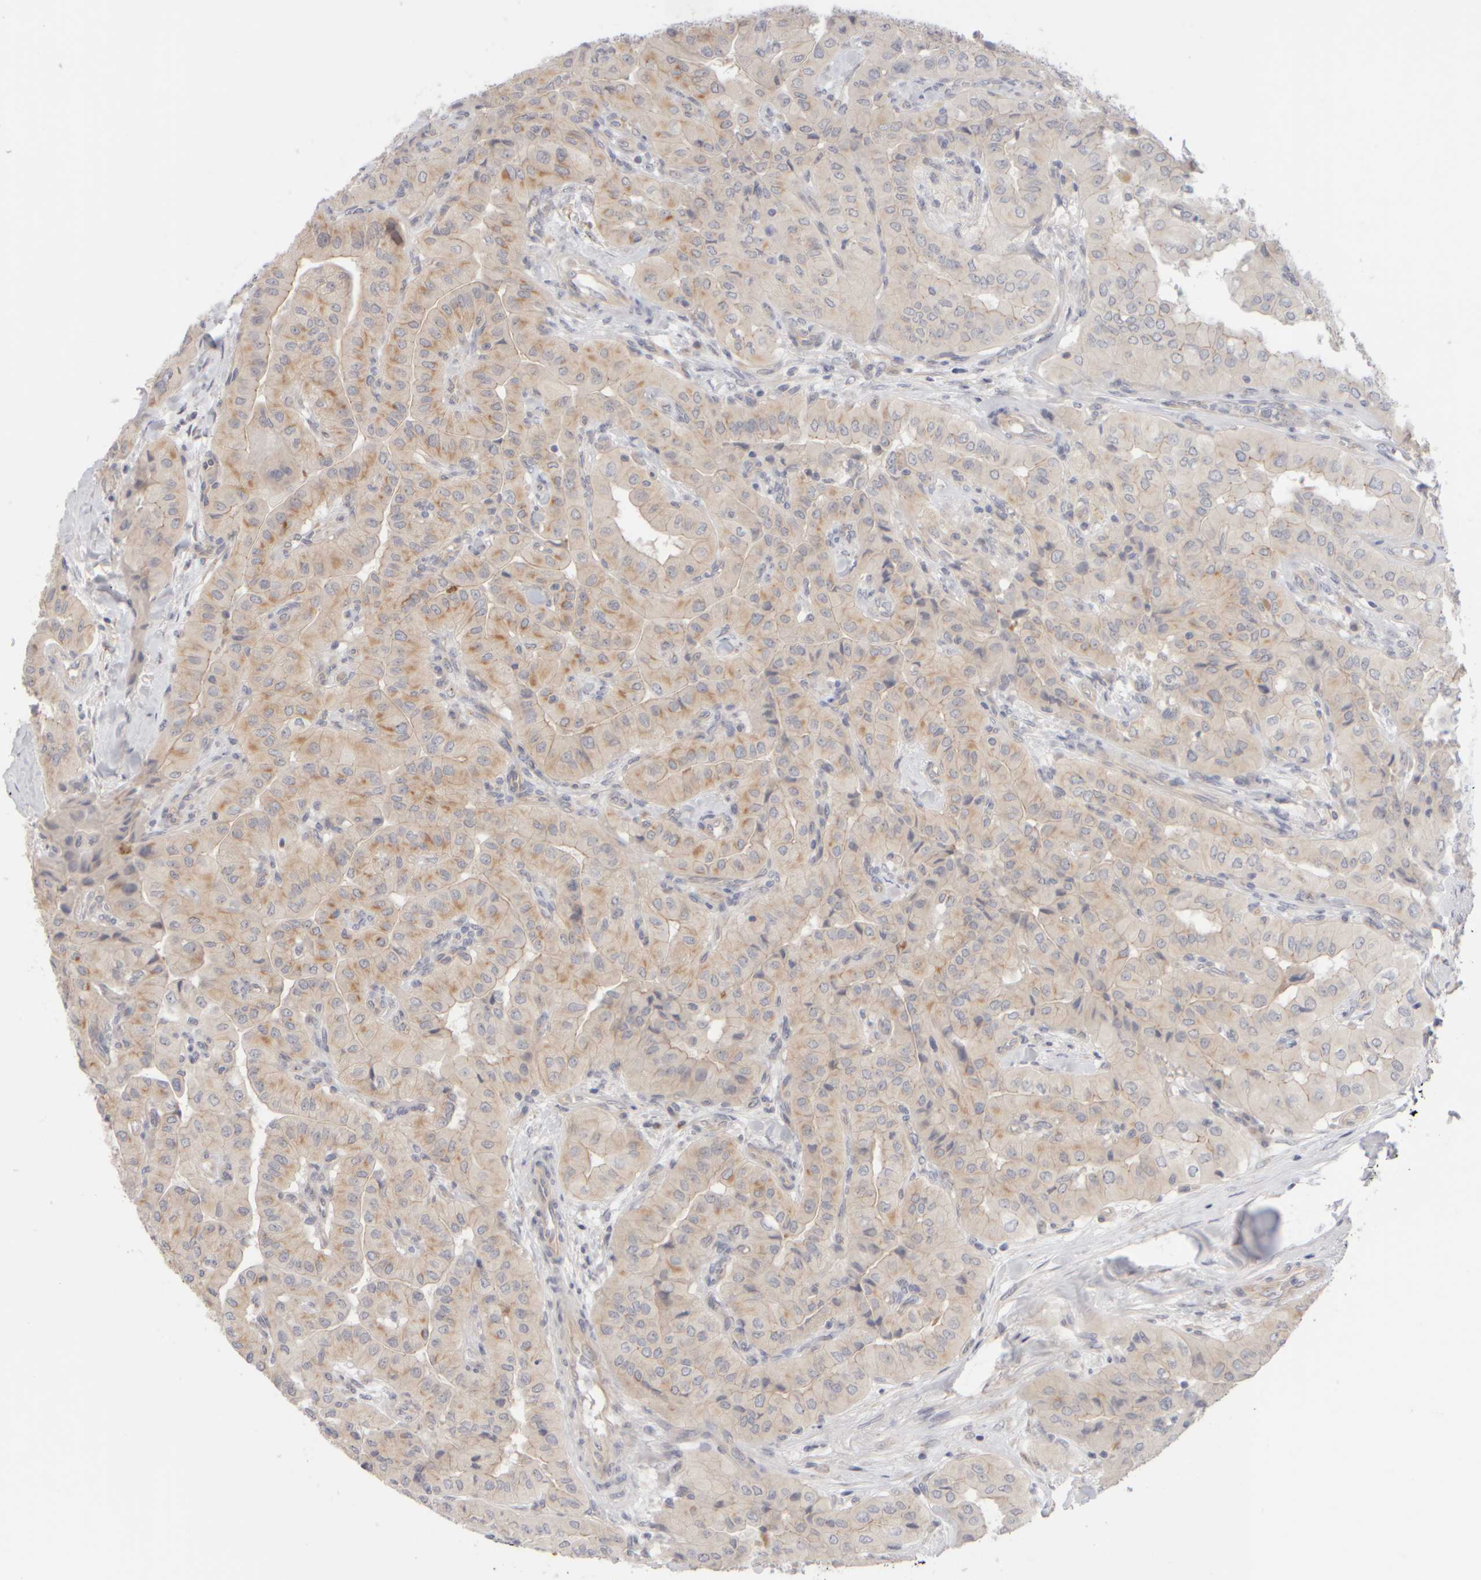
{"staining": {"intensity": "moderate", "quantity": "<25%", "location": "cytoplasmic/membranous"}, "tissue": "thyroid cancer", "cell_type": "Tumor cells", "image_type": "cancer", "snomed": [{"axis": "morphology", "description": "Papillary adenocarcinoma, NOS"}, {"axis": "topography", "description": "Thyroid gland"}], "caption": "Immunohistochemical staining of human thyroid papillary adenocarcinoma exhibits low levels of moderate cytoplasmic/membranous protein positivity in about <25% of tumor cells.", "gene": "GOPC", "patient": {"sex": "female", "age": 59}}